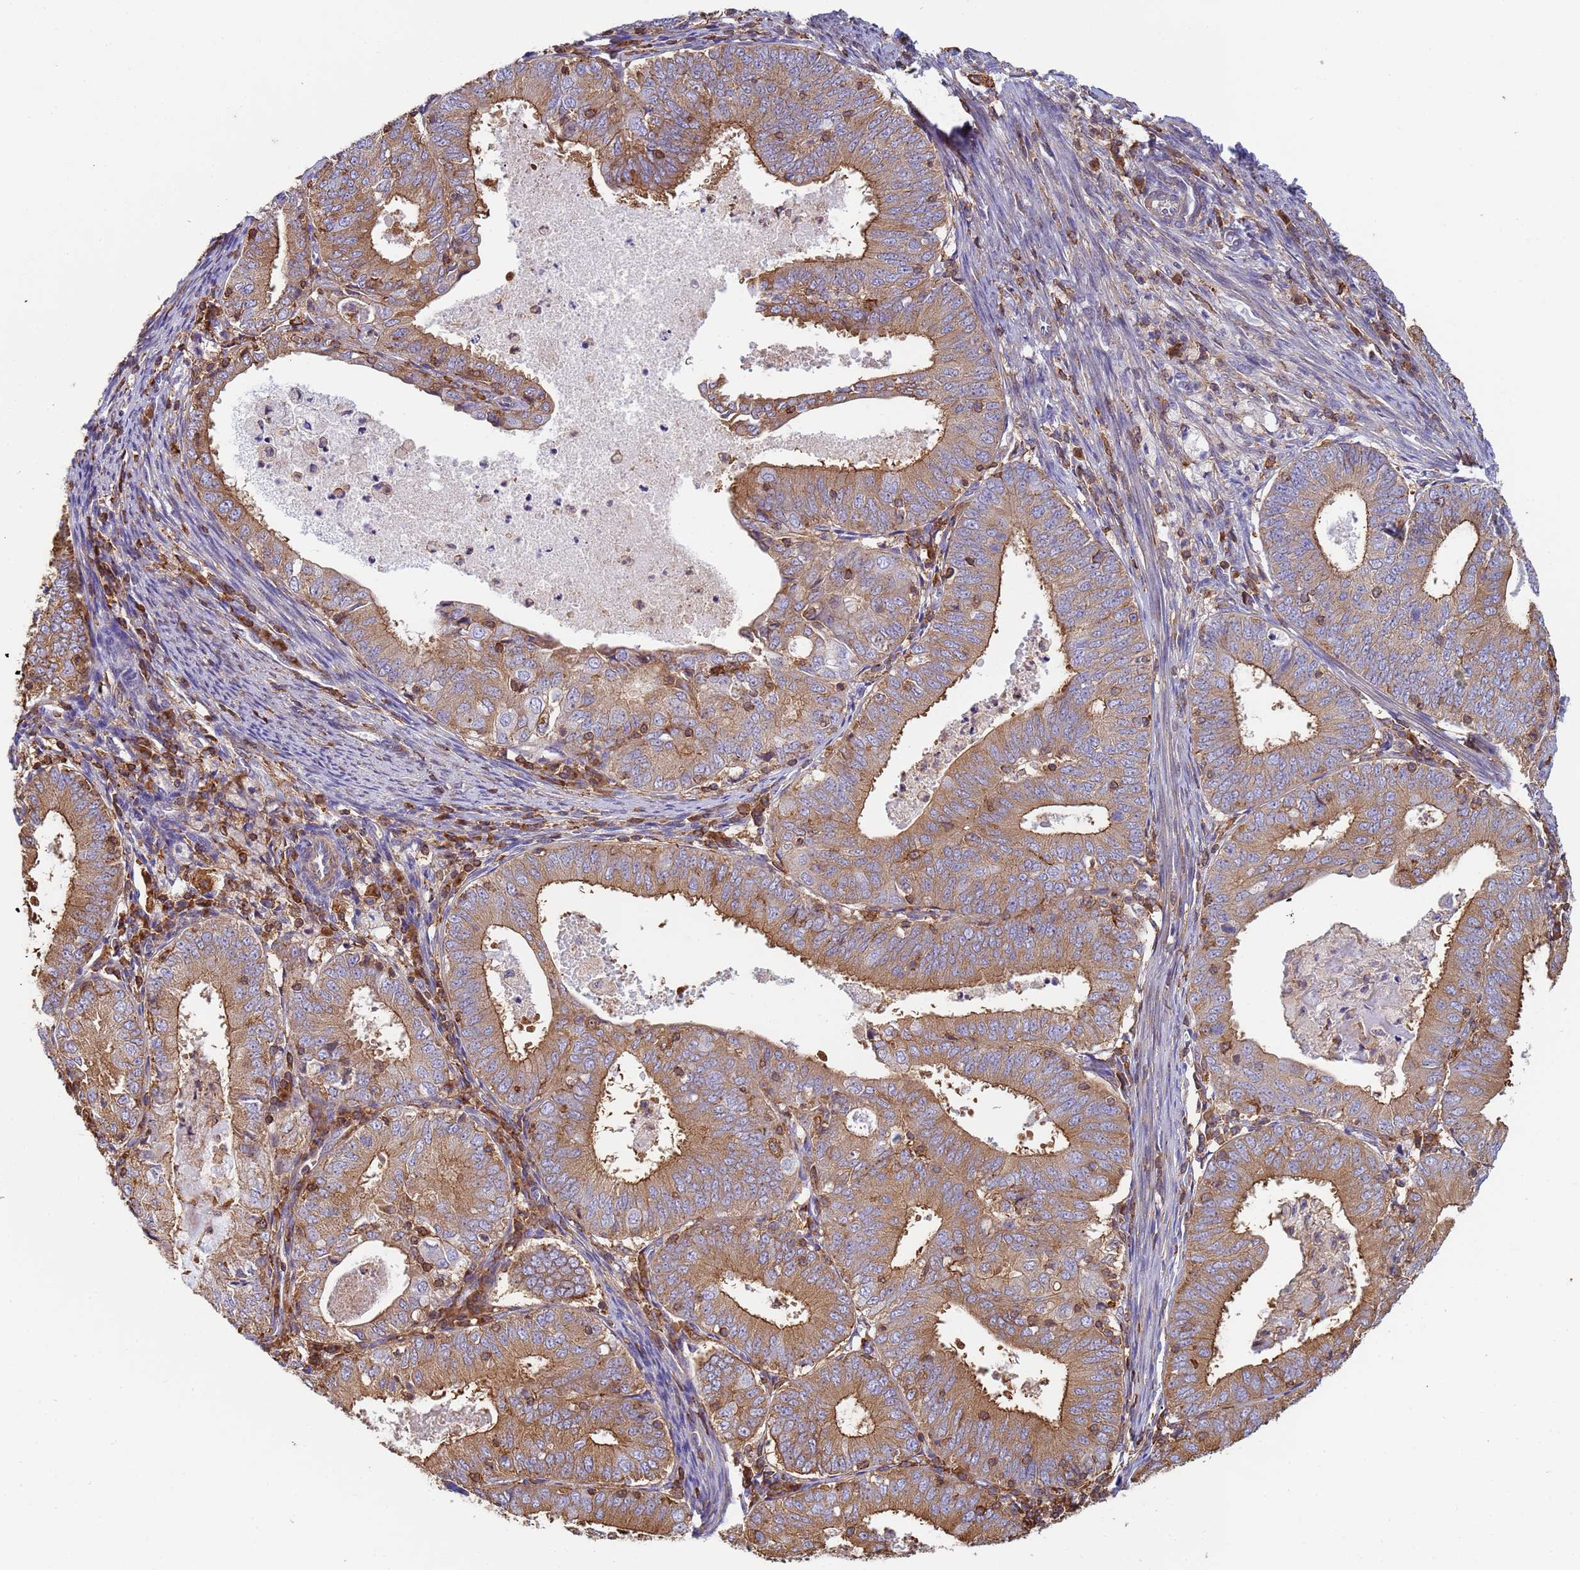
{"staining": {"intensity": "moderate", "quantity": ">75%", "location": "cytoplasmic/membranous"}, "tissue": "endometrial cancer", "cell_type": "Tumor cells", "image_type": "cancer", "snomed": [{"axis": "morphology", "description": "Adenocarcinoma, NOS"}, {"axis": "topography", "description": "Endometrium"}], "caption": "Immunohistochemical staining of endometrial adenocarcinoma reveals medium levels of moderate cytoplasmic/membranous protein expression in about >75% of tumor cells. (DAB (3,3'-diaminobenzidine) IHC with brightfield microscopy, high magnification).", "gene": "ZNG1B", "patient": {"sex": "female", "age": 57}}